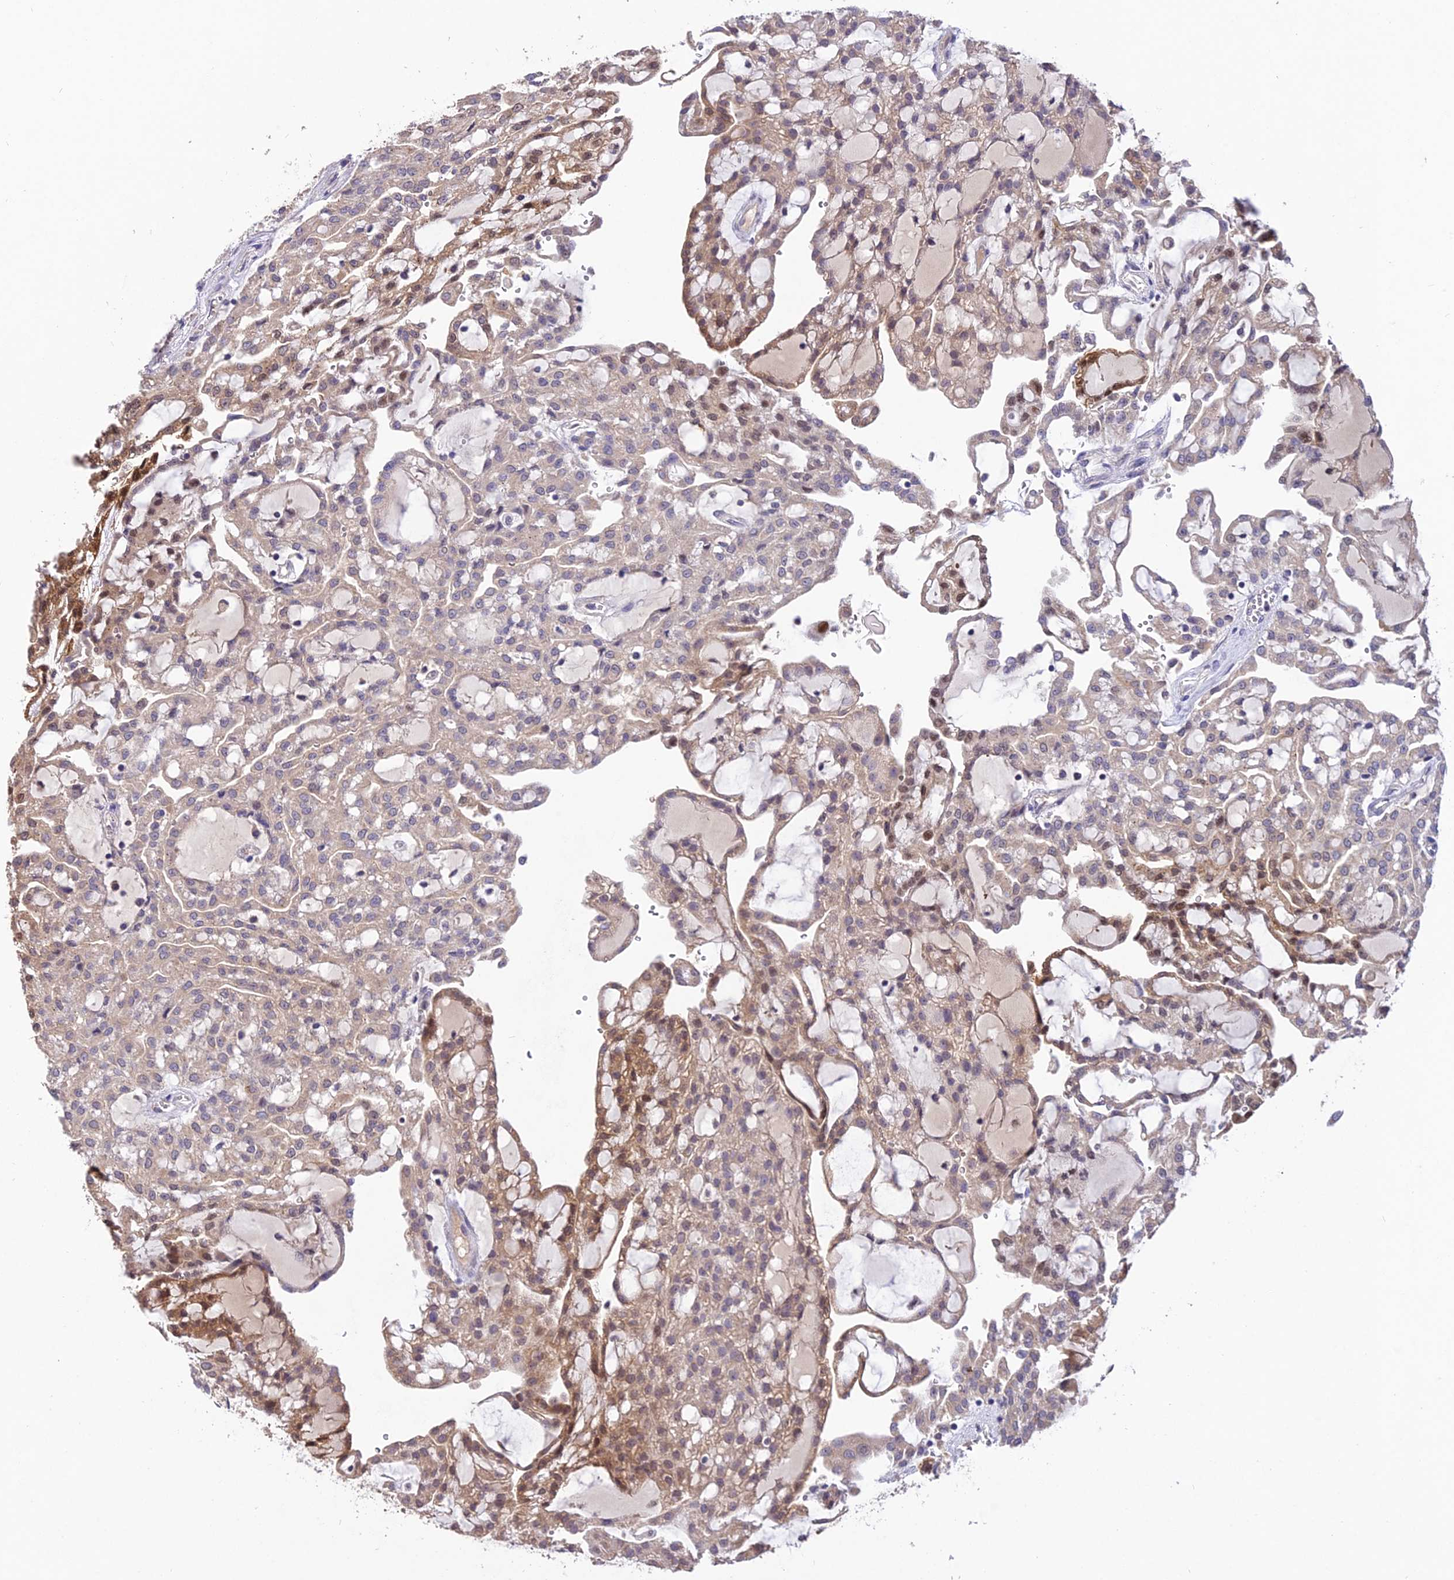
{"staining": {"intensity": "moderate", "quantity": "25%-75%", "location": "cytoplasmic/membranous,nuclear"}, "tissue": "renal cancer", "cell_type": "Tumor cells", "image_type": "cancer", "snomed": [{"axis": "morphology", "description": "Adenocarcinoma, NOS"}, {"axis": "topography", "description": "Kidney"}], "caption": "A photomicrograph of human renal cancer (adenocarcinoma) stained for a protein demonstrates moderate cytoplasmic/membranous and nuclear brown staining in tumor cells. (DAB IHC with brightfield microscopy, high magnification).", "gene": "PGK1", "patient": {"sex": "male", "age": 63}}